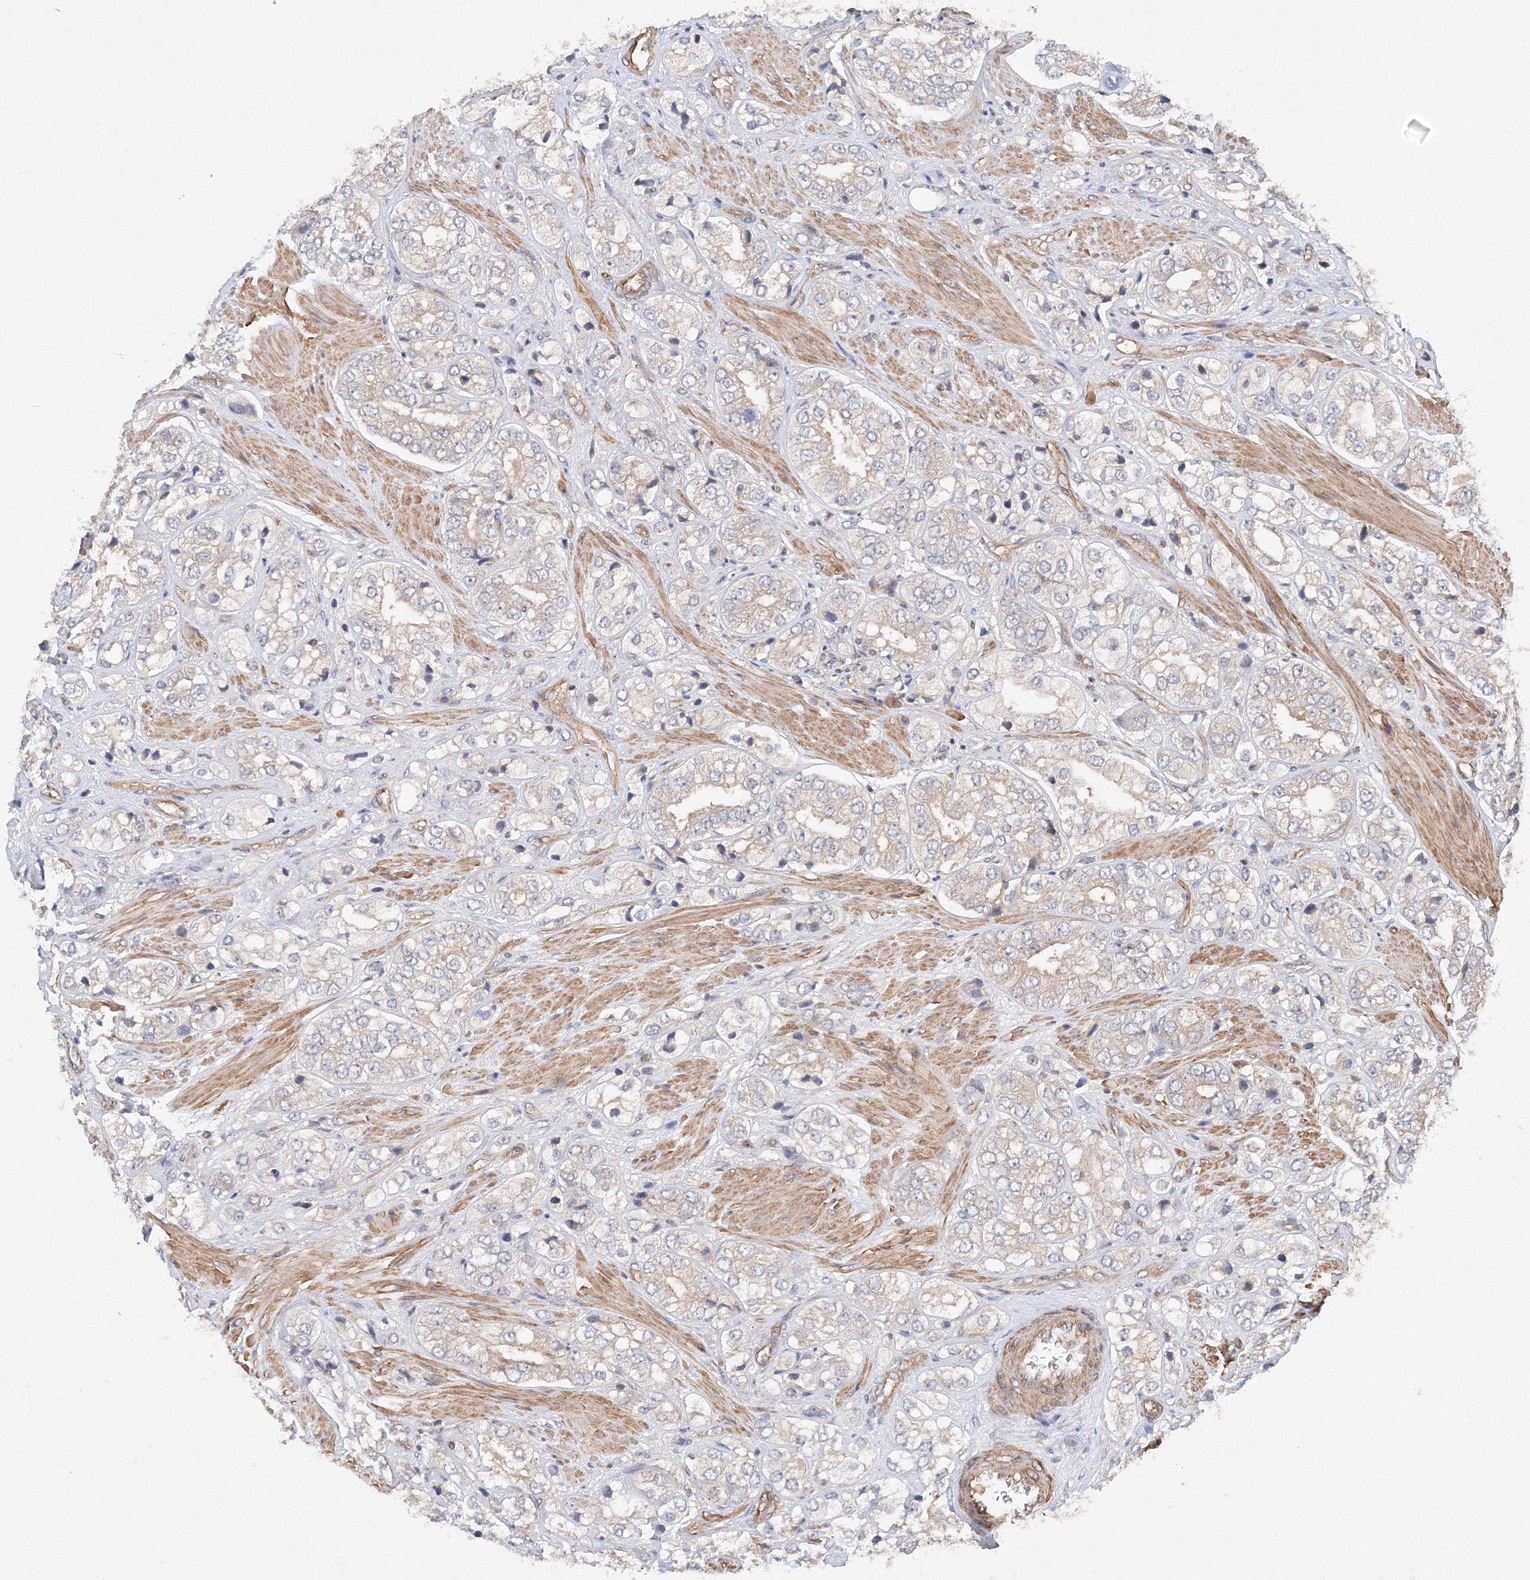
{"staining": {"intensity": "negative", "quantity": "none", "location": "none"}, "tissue": "prostate cancer", "cell_type": "Tumor cells", "image_type": "cancer", "snomed": [{"axis": "morphology", "description": "Adenocarcinoma, High grade"}, {"axis": "topography", "description": "Prostate"}], "caption": "Immunohistochemistry of human high-grade adenocarcinoma (prostate) reveals no positivity in tumor cells.", "gene": "DCTD", "patient": {"sex": "male", "age": 50}}